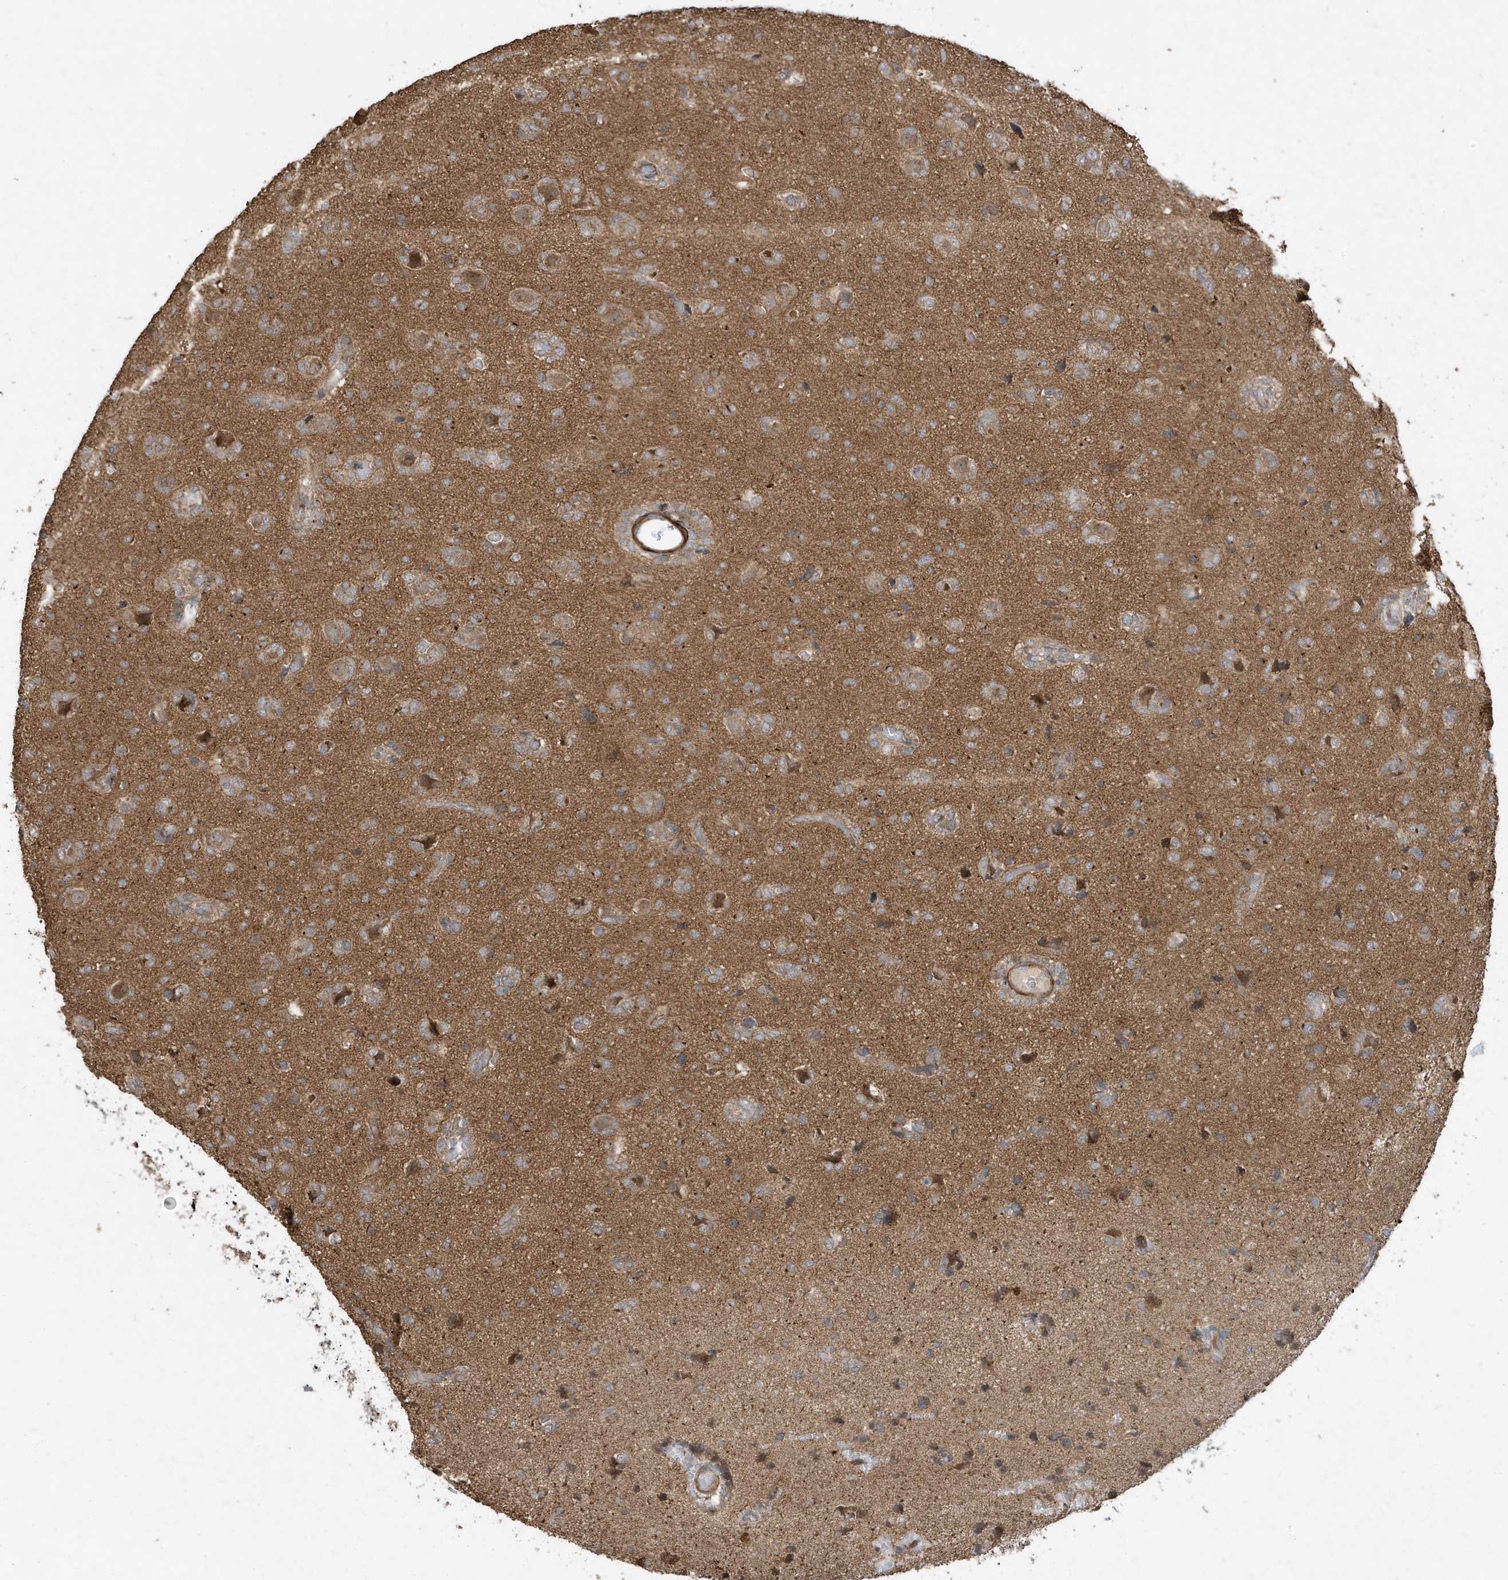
{"staining": {"intensity": "weak", "quantity": "<25%", "location": "cytoplasmic/membranous"}, "tissue": "glioma", "cell_type": "Tumor cells", "image_type": "cancer", "snomed": [{"axis": "morphology", "description": "Glioma, malignant, High grade"}, {"axis": "topography", "description": "Brain"}], "caption": "Glioma stained for a protein using IHC exhibits no staining tumor cells.", "gene": "PRRT3", "patient": {"sex": "female", "age": 59}}